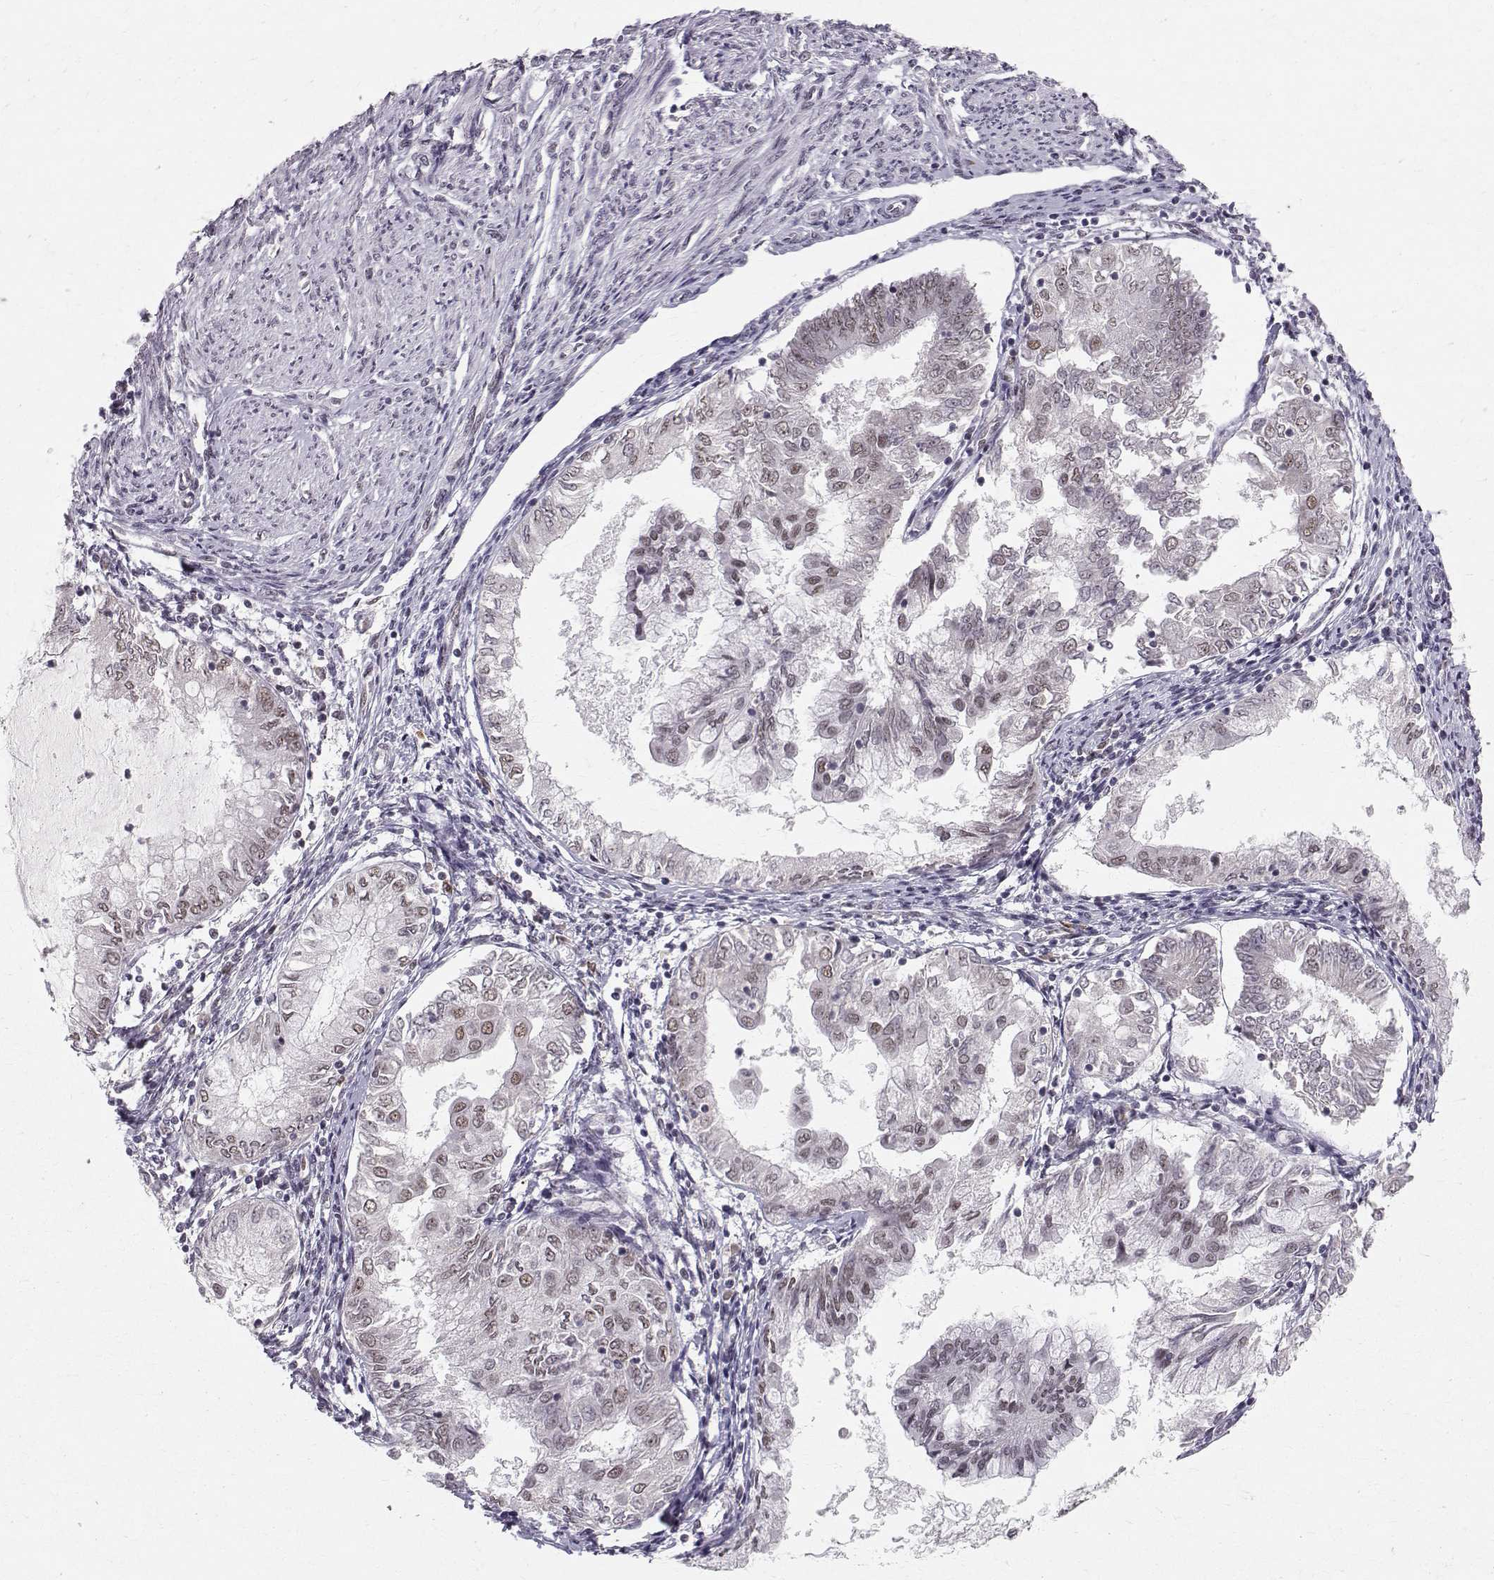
{"staining": {"intensity": "moderate", "quantity": "25%-75%", "location": "nuclear"}, "tissue": "endometrial cancer", "cell_type": "Tumor cells", "image_type": "cancer", "snomed": [{"axis": "morphology", "description": "Adenocarcinoma, NOS"}, {"axis": "topography", "description": "Endometrium"}], "caption": "Endometrial cancer tissue shows moderate nuclear staining in about 25%-75% of tumor cells Using DAB (brown) and hematoxylin (blue) stains, captured at high magnification using brightfield microscopy.", "gene": "RPP38", "patient": {"sex": "female", "age": 68}}